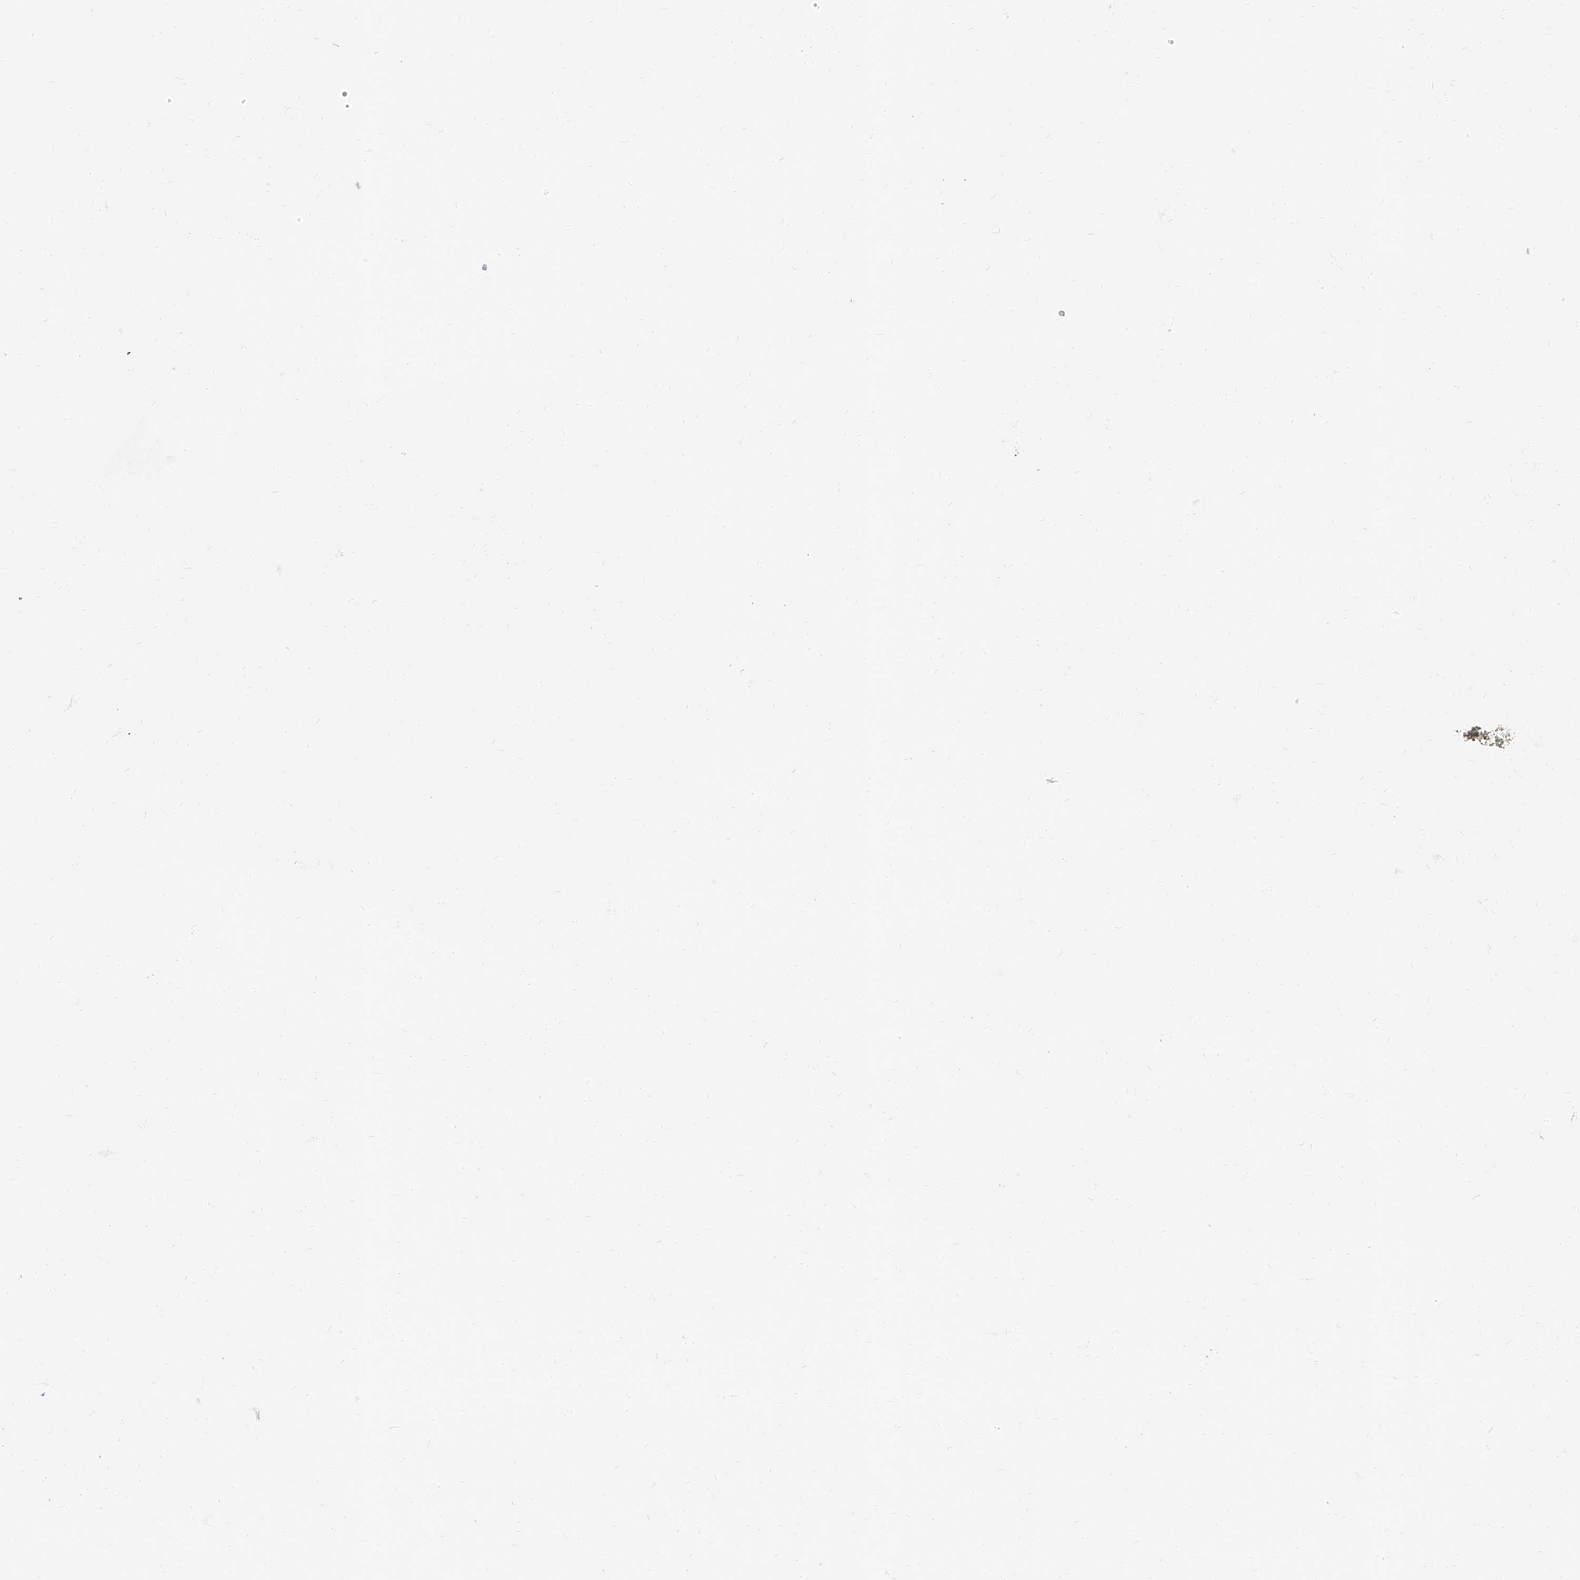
{"staining": {"intensity": "negative", "quantity": "none", "location": "none"}, "tissue": "parathyroid gland", "cell_type": "Glandular cells", "image_type": "normal", "snomed": [{"axis": "morphology", "description": "Normal tissue, NOS"}, {"axis": "topography", "description": "Parathyroid gland"}], "caption": "The histopathology image demonstrates no significant expression in glandular cells of parathyroid gland. (DAB IHC visualized using brightfield microscopy, high magnification).", "gene": "TXLNB", "patient": {"sex": "female", "age": 71}}